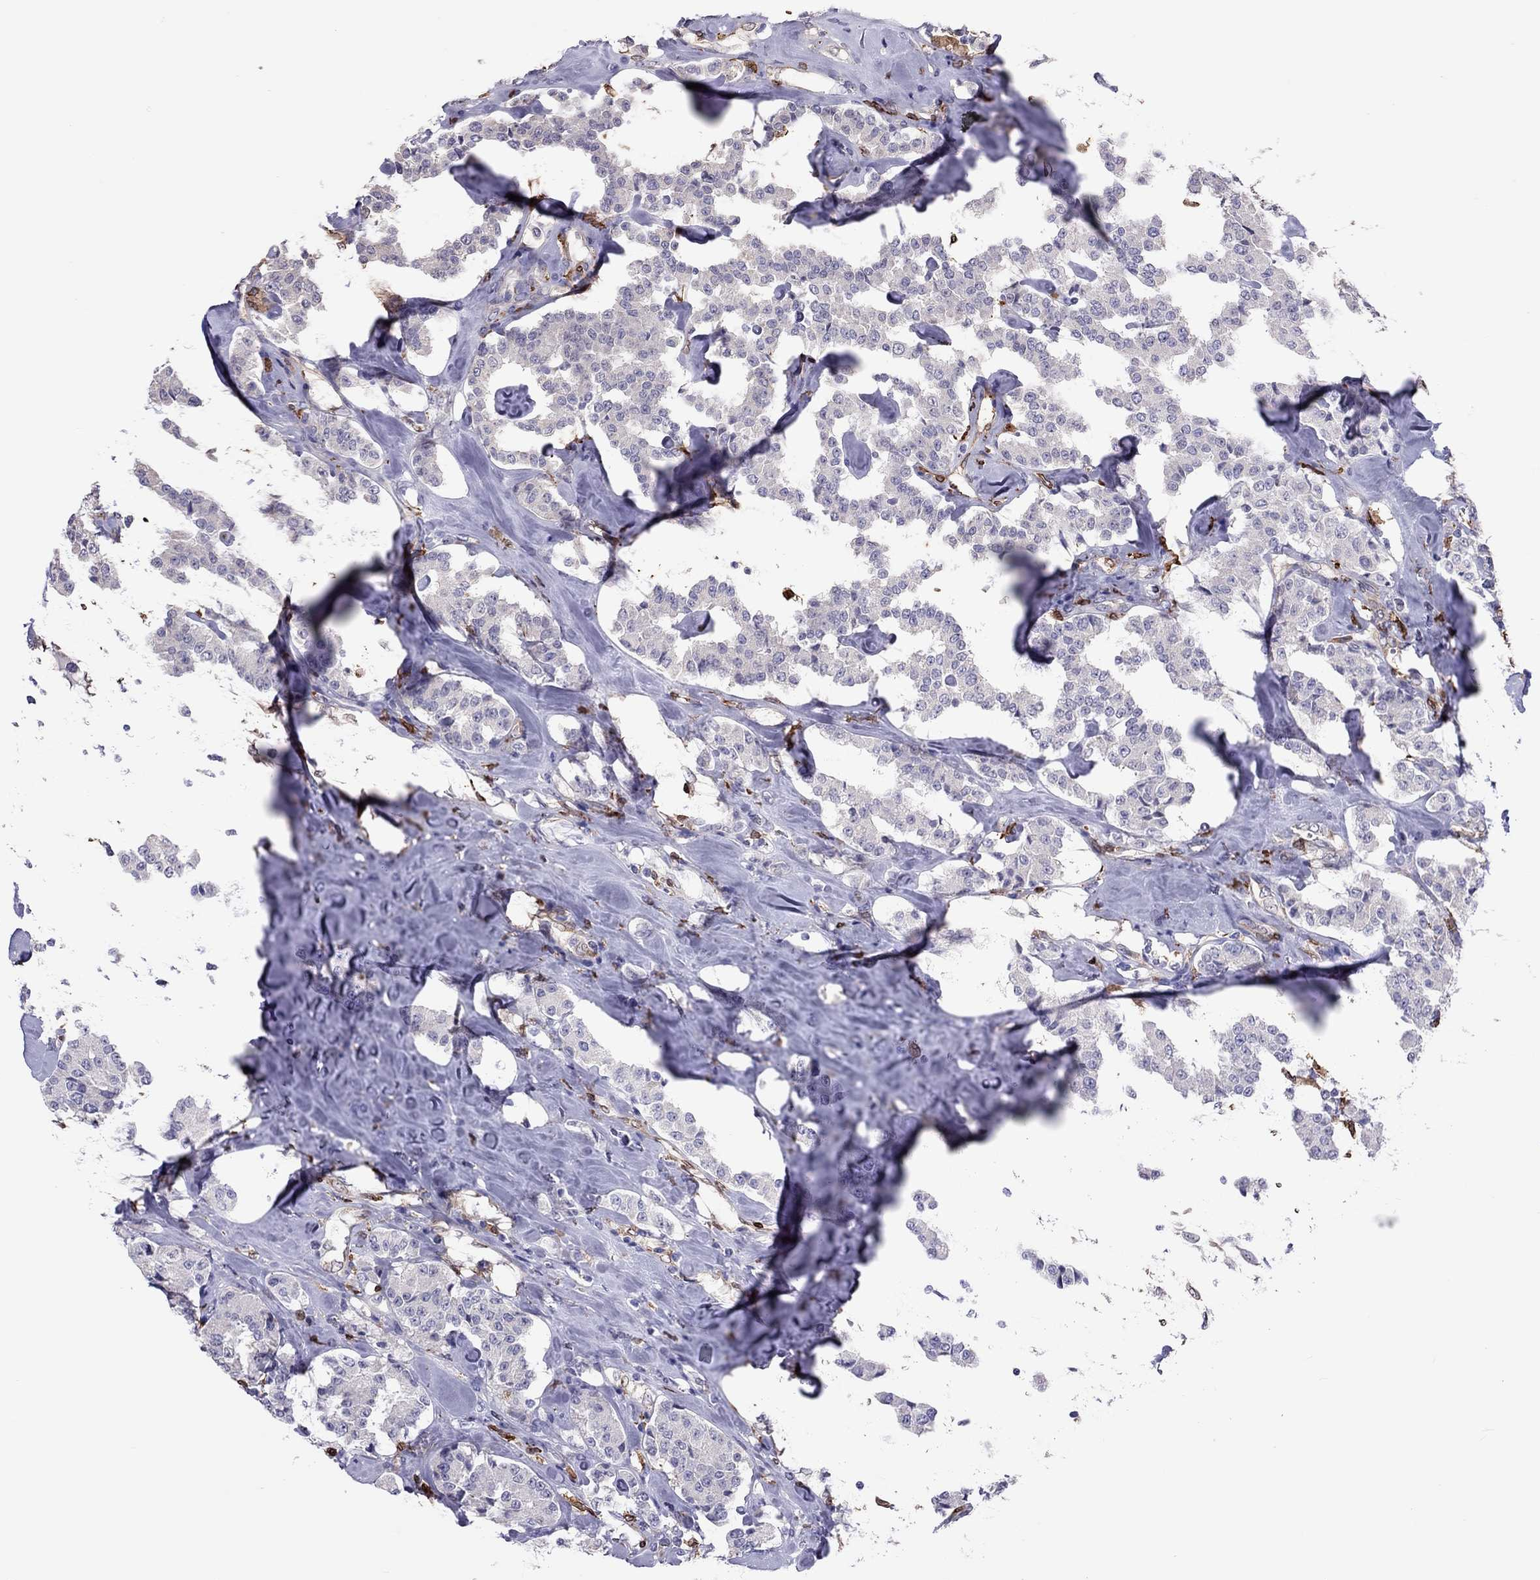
{"staining": {"intensity": "negative", "quantity": "none", "location": "none"}, "tissue": "carcinoid", "cell_type": "Tumor cells", "image_type": "cancer", "snomed": [{"axis": "morphology", "description": "Carcinoid, malignant, NOS"}, {"axis": "topography", "description": "Pancreas"}], "caption": "Carcinoid (malignant) was stained to show a protein in brown. There is no significant expression in tumor cells.", "gene": "ADORA2A", "patient": {"sex": "male", "age": 41}}